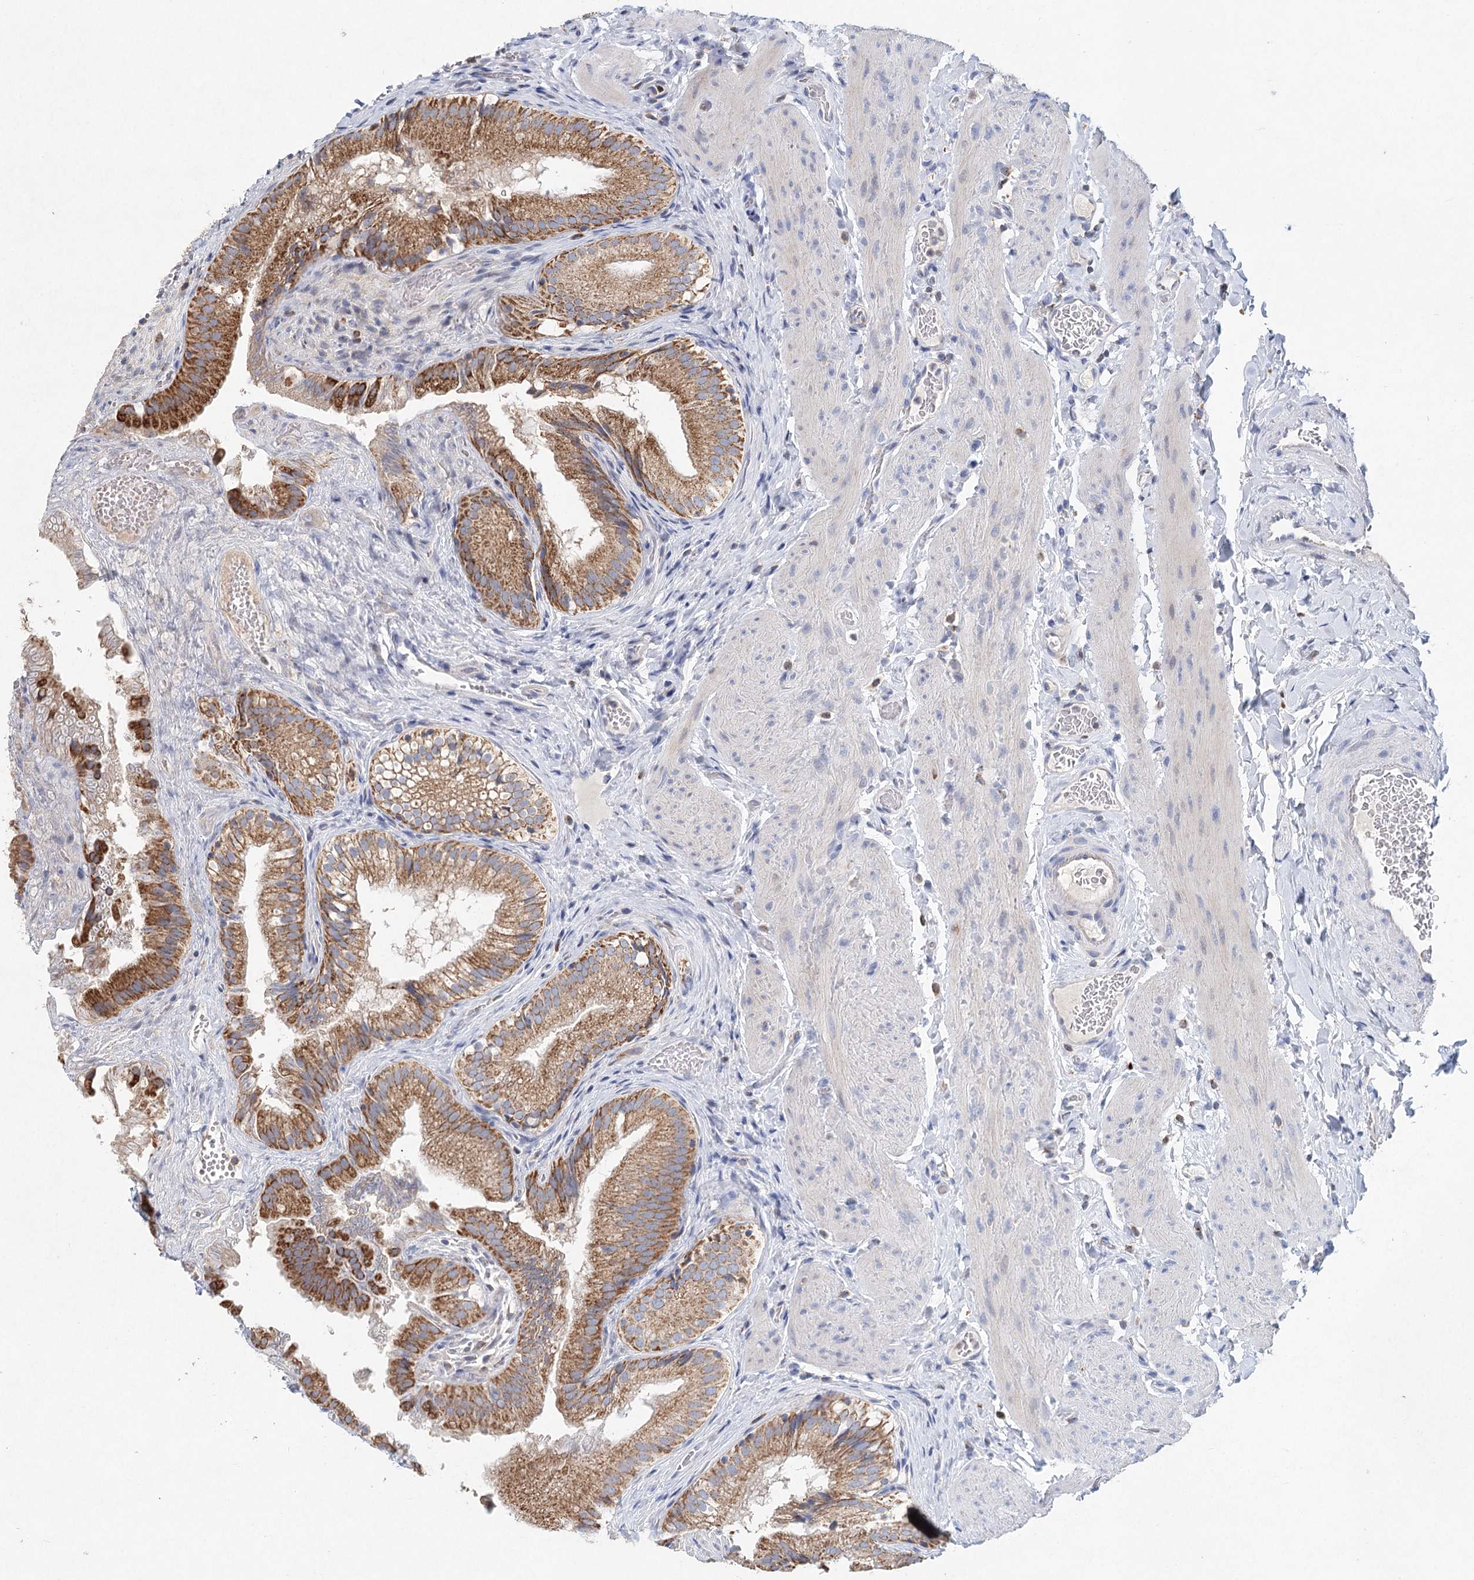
{"staining": {"intensity": "moderate", "quantity": ">75%", "location": "cytoplasmic/membranous"}, "tissue": "gallbladder", "cell_type": "Glandular cells", "image_type": "normal", "snomed": [{"axis": "morphology", "description": "Normal tissue, NOS"}, {"axis": "topography", "description": "Gallbladder"}], "caption": "A brown stain shows moderate cytoplasmic/membranous positivity of a protein in glandular cells of normal gallbladder.", "gene": "XPO6", "patient": {"sex": "female", "age": 30}}